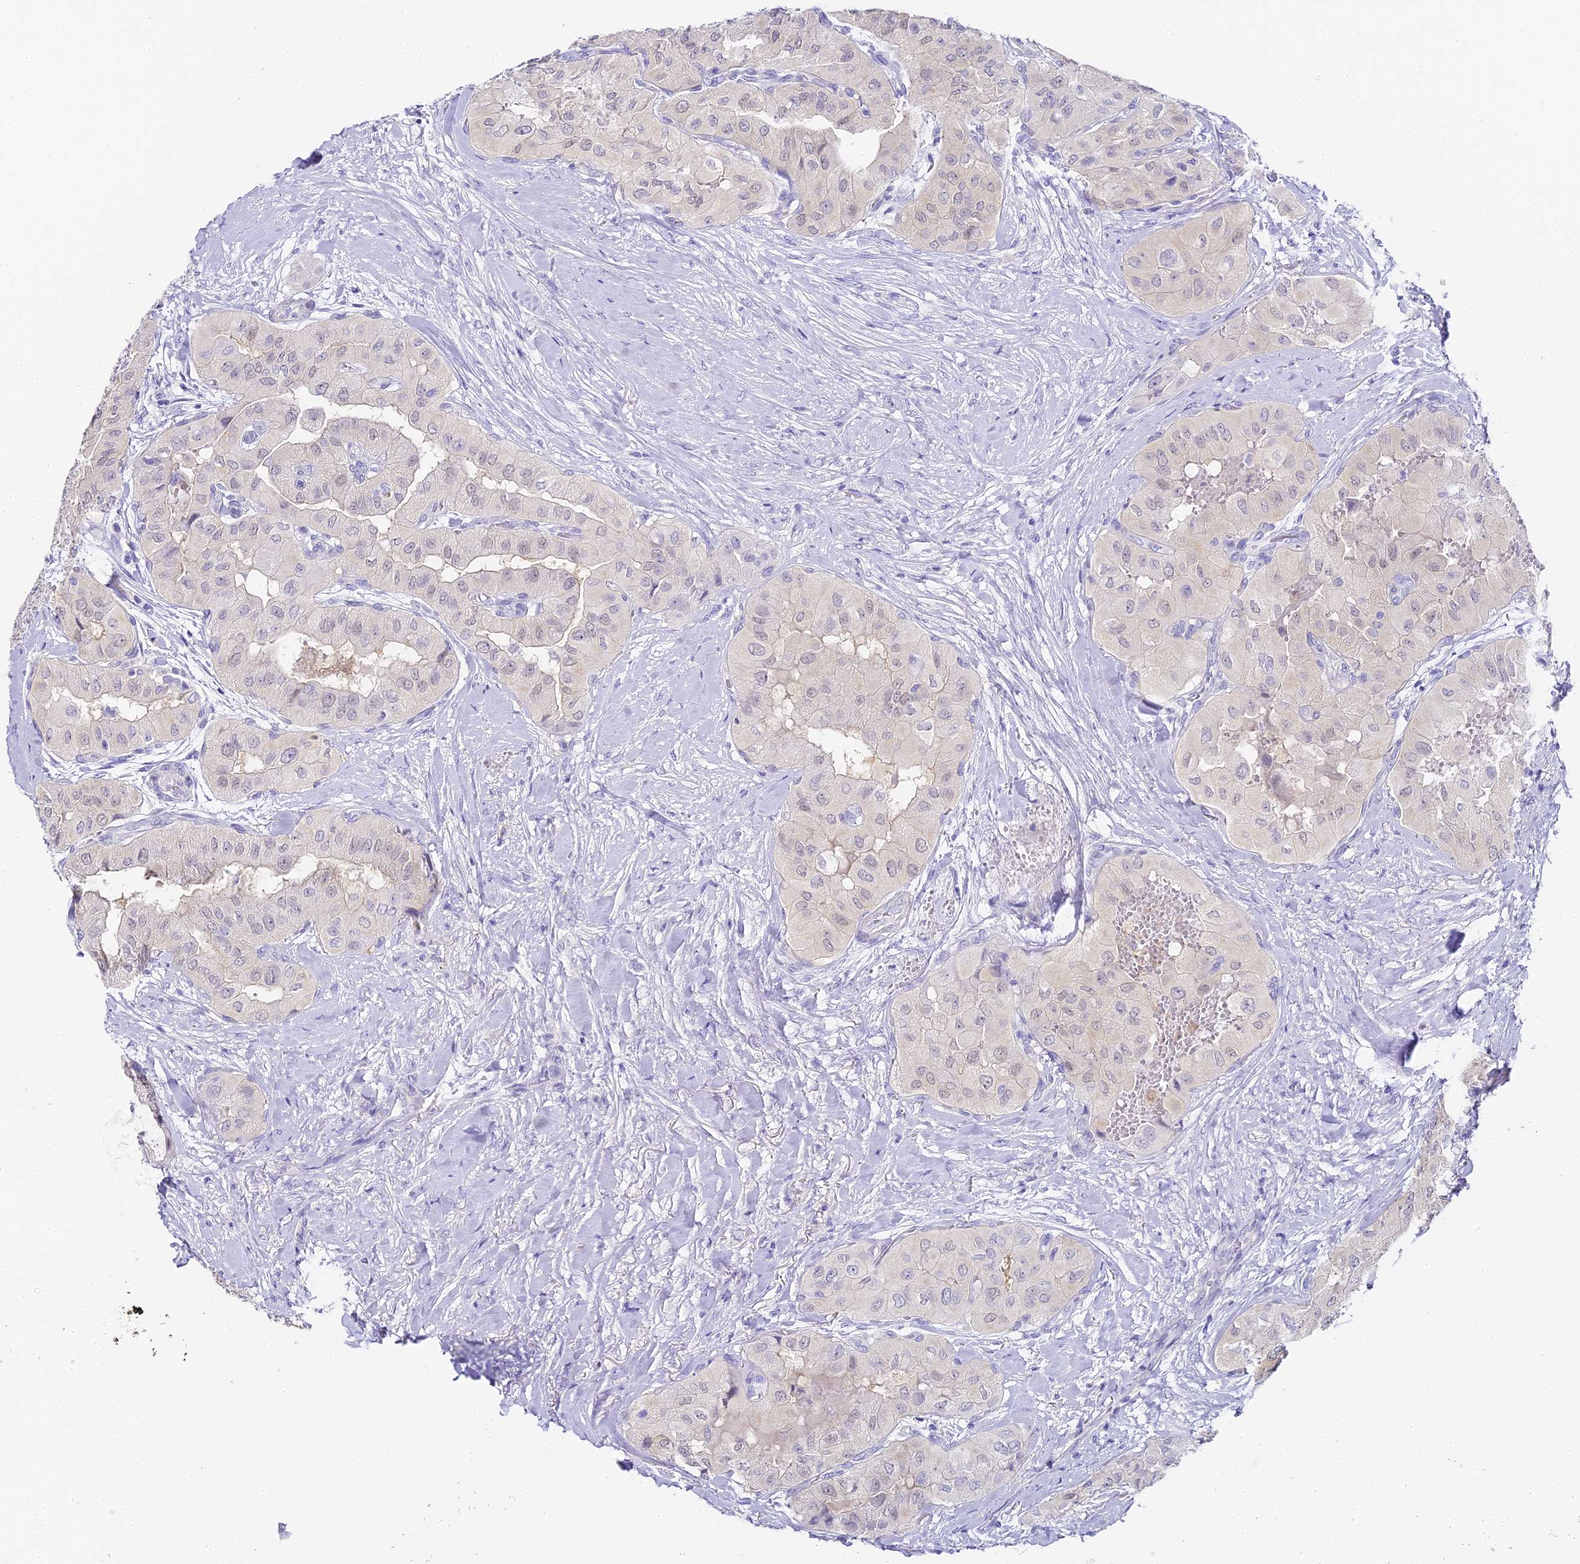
{"staining": {"intensity": "negative", "quantity": "none", "location": "none"}, "tissue": "thyroid cancer", "cell_type": "Tumor cells", "image_type": "cancer", "snomed": [{"axis": "morphology", "description": "Papillary adenocarcinoma, NOS"}, {"axis": "topography", "description": "Thyroid gland"}], "caption": "The photomicrograph reveals no significant positivity in tumor cells of thyroid papillary adenocarcinoma. The staining was performed using DAB (3,3'-diaminobenzidine) to visualize the protein expression in brown, while the nuclei were stained in blue with hematoxylin (Magnification: 20x).", "gene": "ABHD14A-ACY1", "patient": {"sex": "female", "age": 59}}